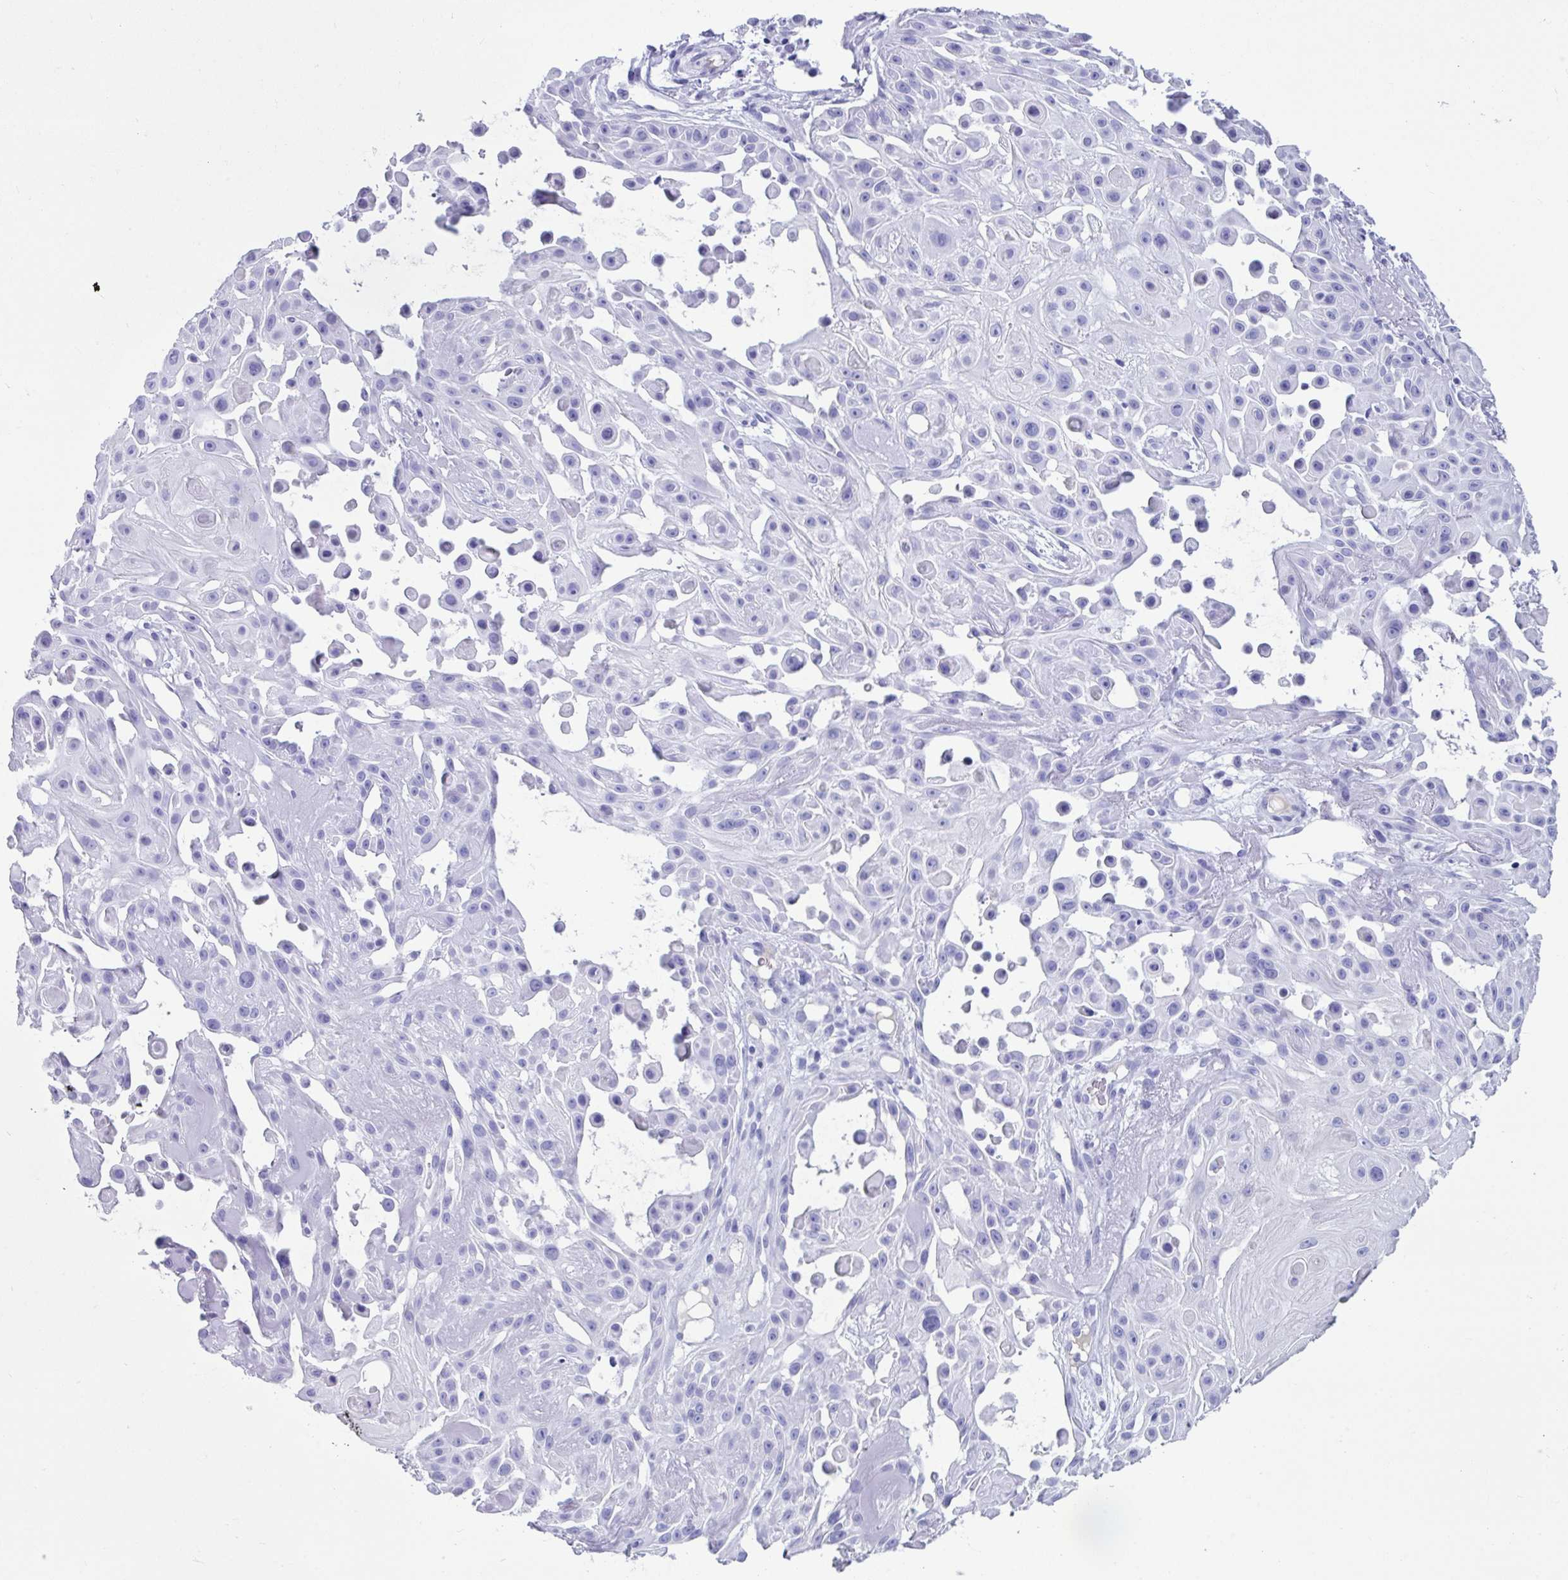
{"staining": {"intensity": "negative", "quantity": "none", "location": "none"}, "tissue": "skin cancer", "cell_type": "Tumor cells", "image_type": "cancer", "snomed": [{"axis": "morphology", "description": "Squamous cell carcinoma, NOS"}, {"axis": "topography", "description": "Skin"}], "caption": "Micrograph shows no protein positivity in tumor cells of skin cancer (squamous cell carcinoma) tissue. The staining was performed using DAB to visualize the protein expression in brown, while the nuclei were stained in blue with hematoxylin (Magnification: 20x).", "gene": "SMIM9", "patient": {"sex": "male", "age": 91}}